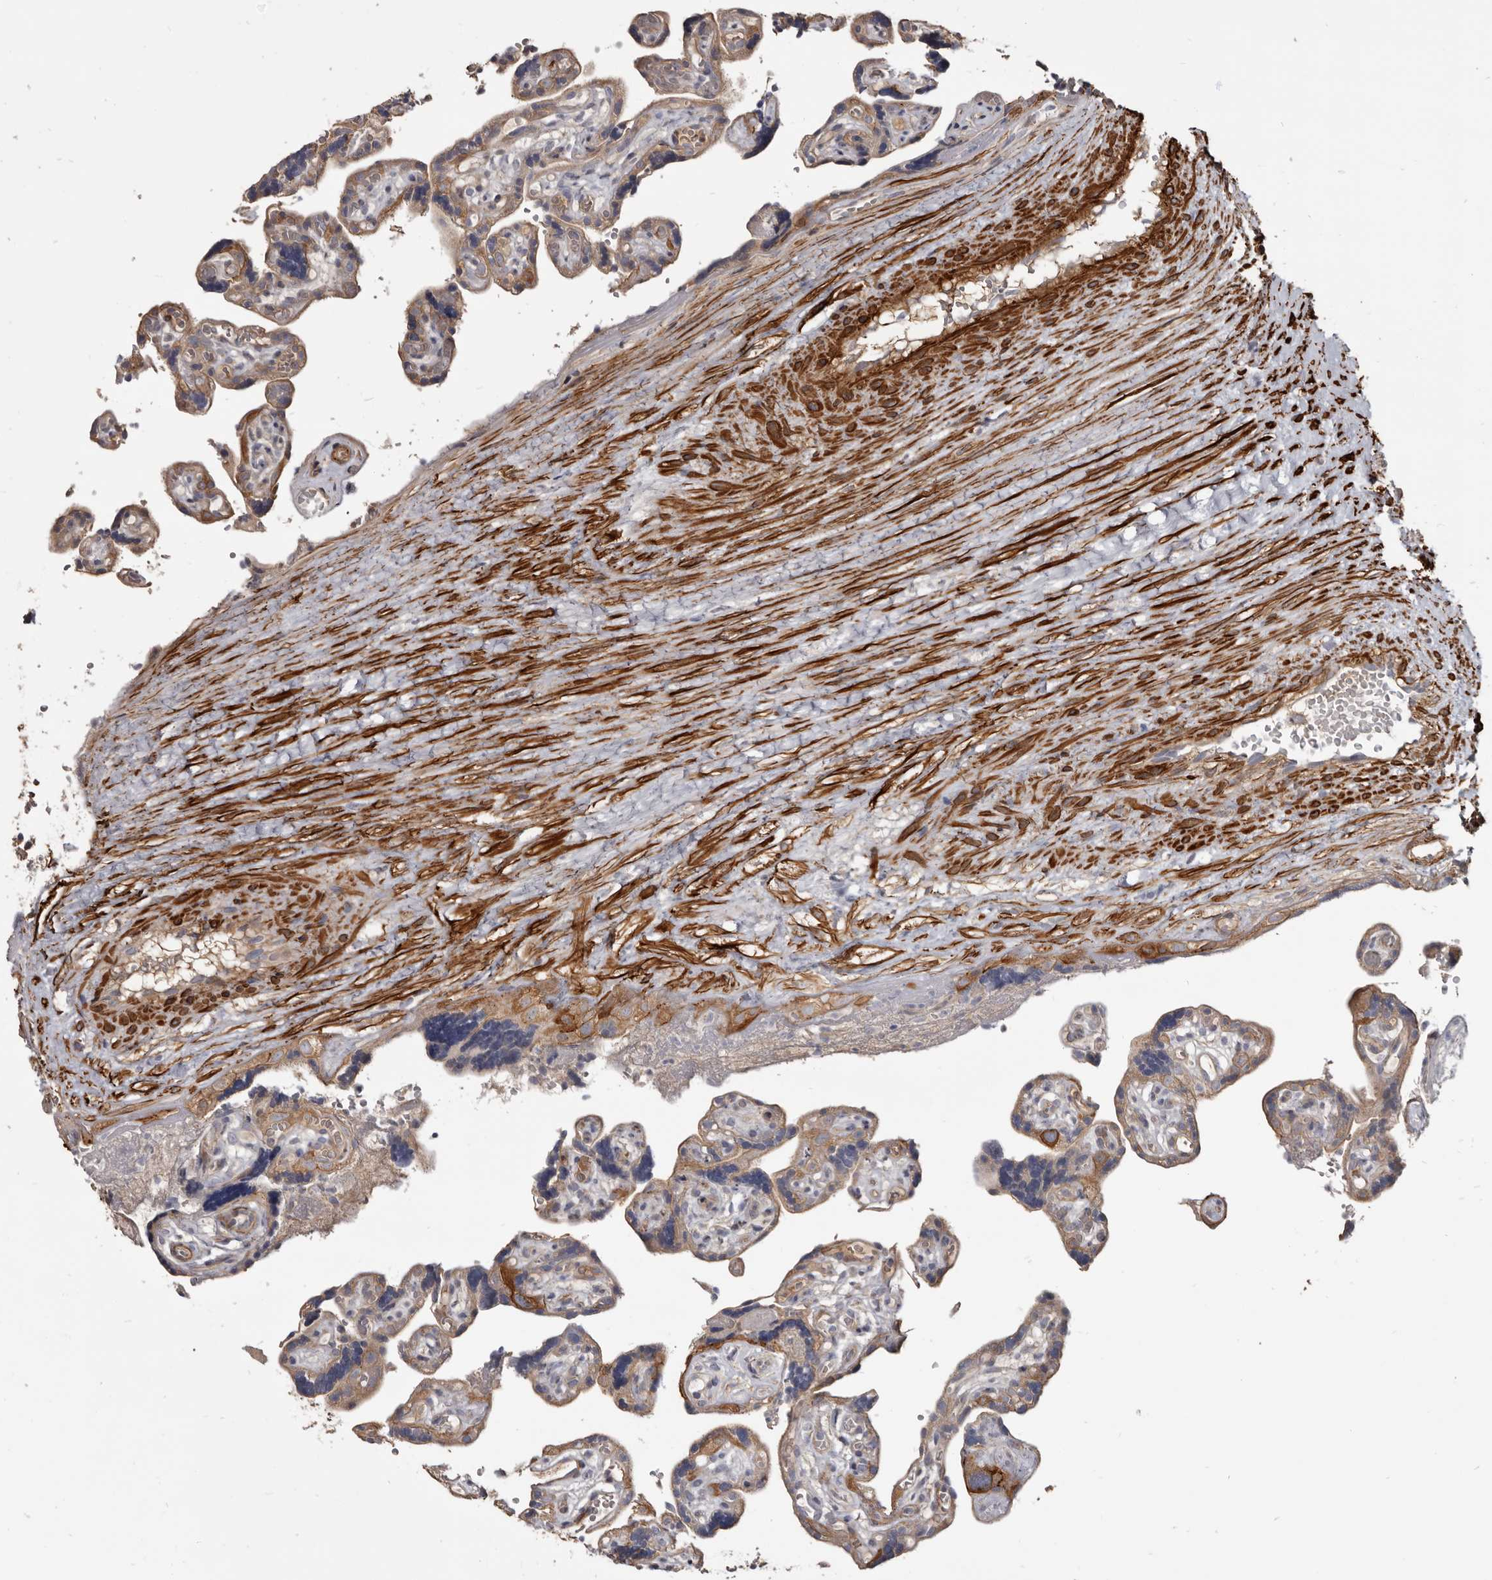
{"staining": {"intensity": "weak", "quantity": "25%-75%", "location": "cytoplasmic/membranous"}, "tissue": "placenta", "cell_type": "Decidual cells", "image_type": "normal", "snomed": [{"axis": "morphology", "description": "Normal tissue, NOS"}, {"axis": "topography", "description": "Placenta"}], "caption": "Protein staining displays weak cytoplasmic/membranous positivity in approximately 25%-75% of decidual cells in benign placenta. Immunohistochemistry (ihc) stains the protein of interest in brown and the nuclei are stained blue.", "gene": "CGN", "patient": {"sex": "female", "age": 30}}